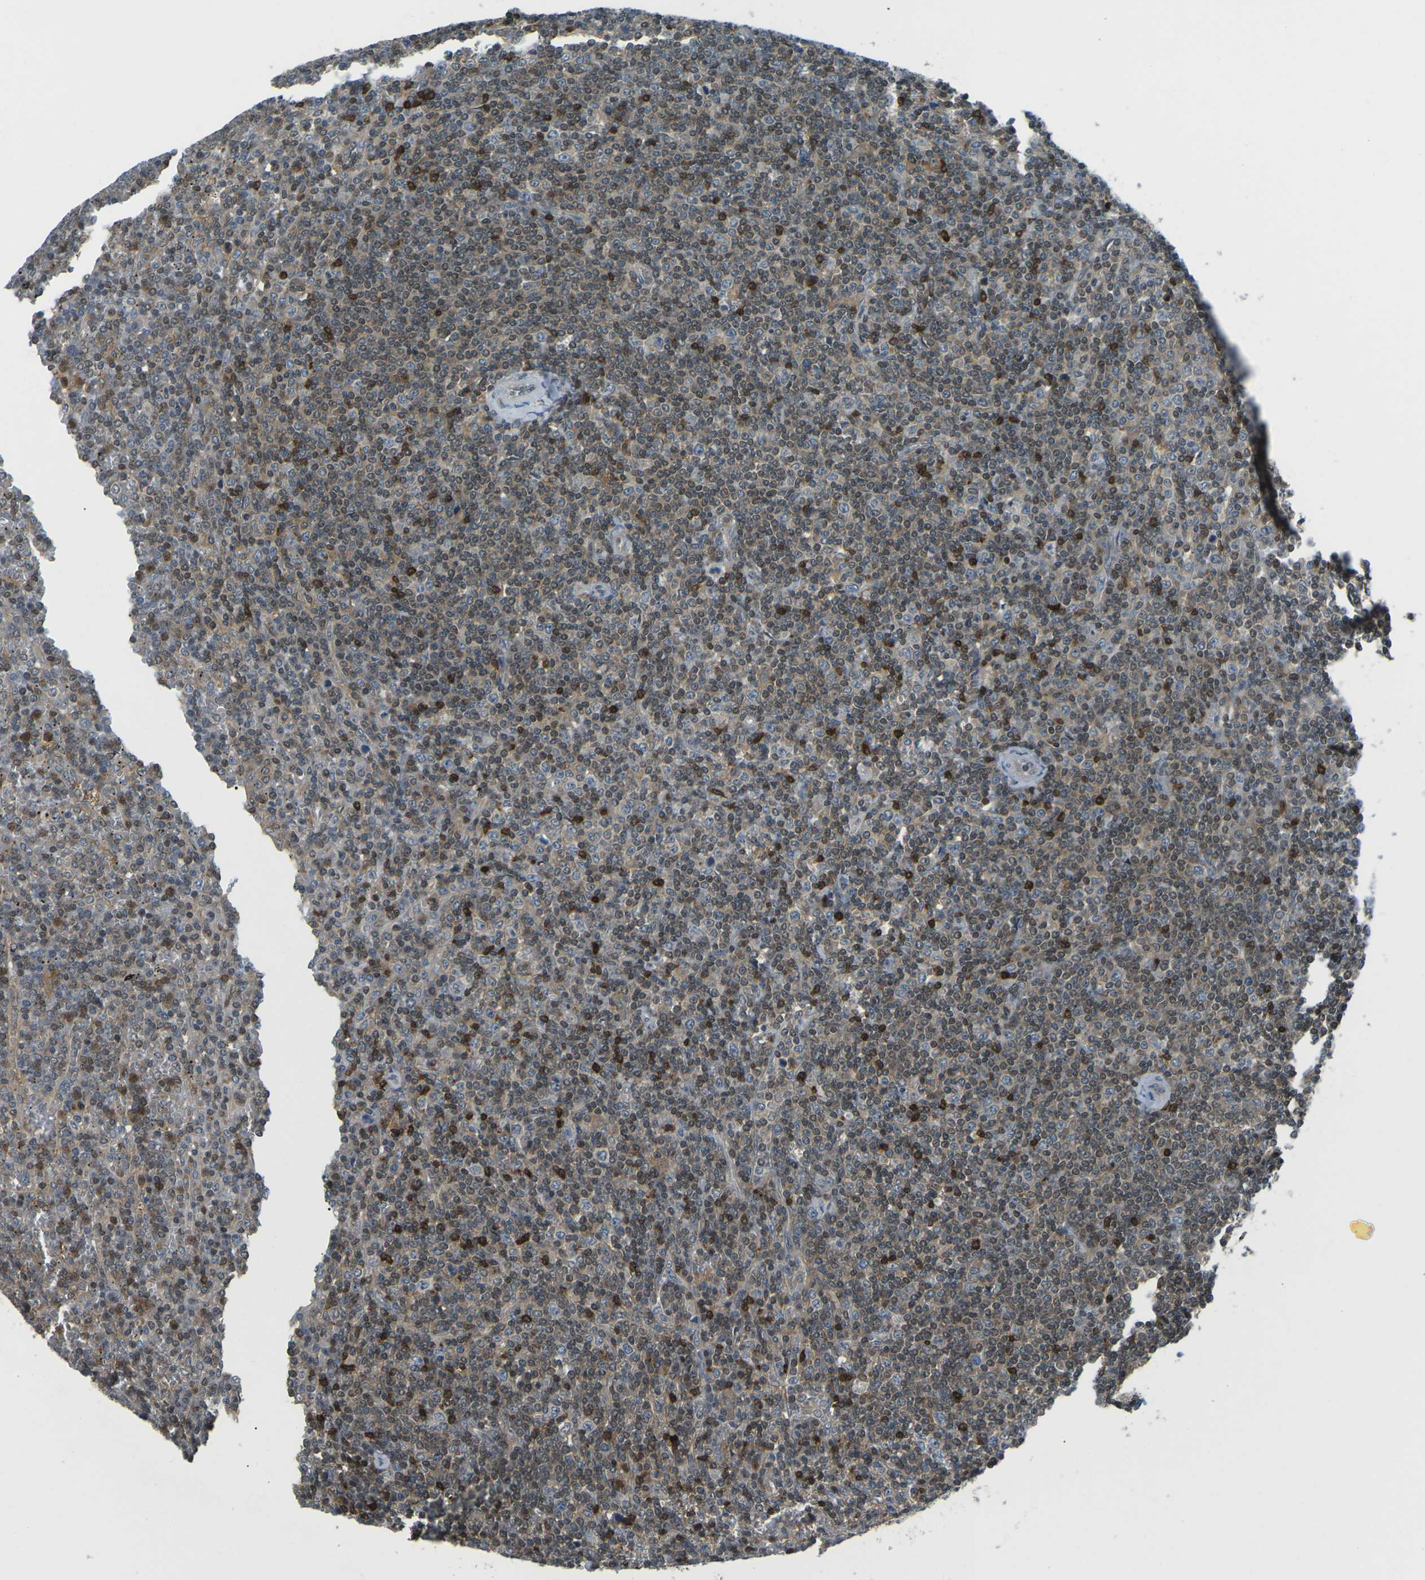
{"staining": {"intensity": "moderate", "quantity": ">75%", "location": "cytoplasmic/membranous,nuclear"}, "tissue": "lymphoma", "cell_type": "Tumor cells", "image_type": "cancer", "snomed": [{"axis": "morphology", "description": "Malignant lymphoma, non-Hodgkin's type, Low grade"}, {"axis": "topography", "description": "Spleen"}], "caption": "Immunohistochemistry (IHC) photomicrograph of neoplastic tissue: malignant lymphoma, non-Hodgkin's type (low-grade) stained using immunohistochemistry demonstrates medium levels of moderate protein expression localized specifically in the cytoplasmic/membranous and nuclear of tumor cells, appearing as a cytoplasmic/membranous and nuclear brown color.", "gene": "PIEZO2", "patient": {"sex": "female", "age": 19}}